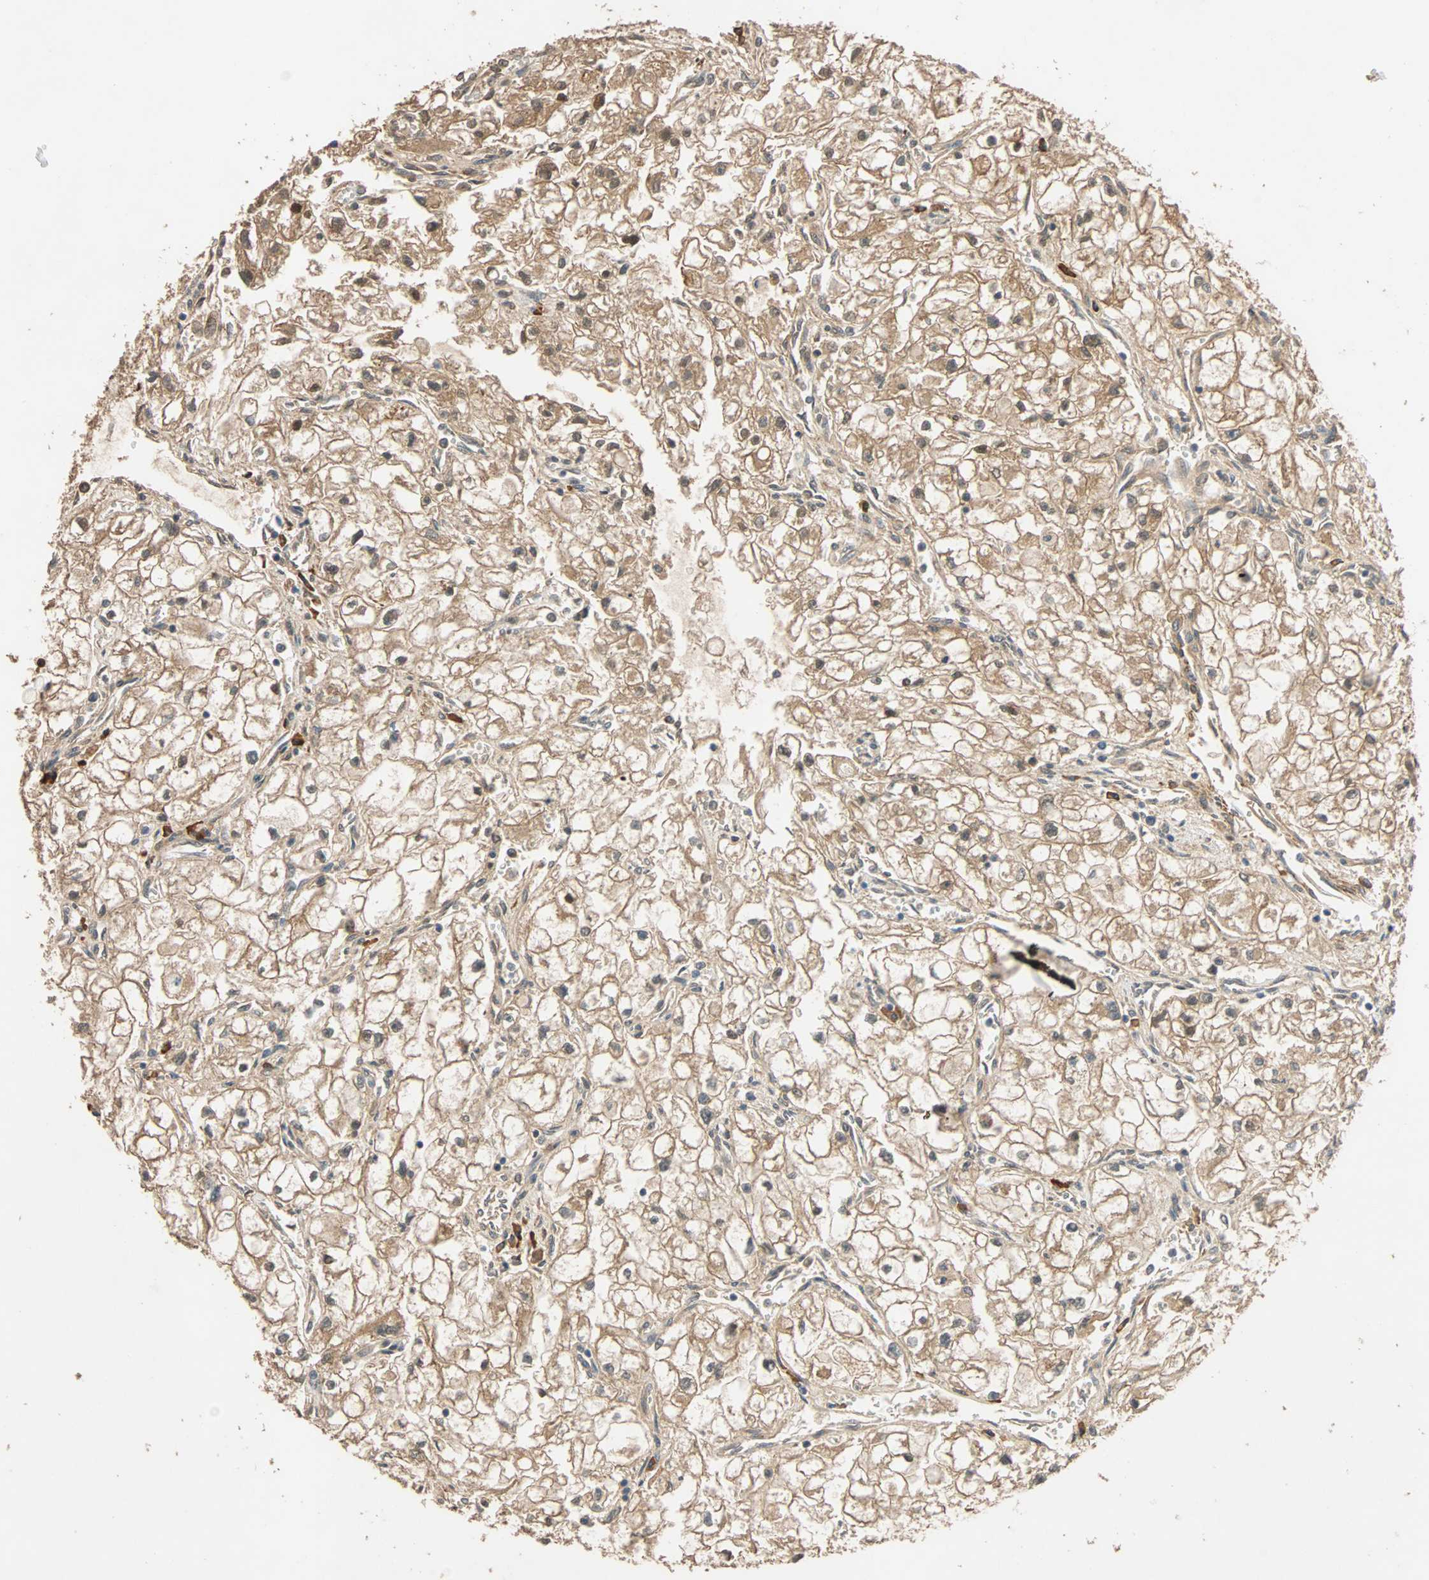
{"staining": {"intensity": "moderate", "quantity": ">75%", "location": "cytoplasmic/membranous"}, "tissue": "renal cancer", "cell_type": "Tumor cells", "image_type": "cancer", "snomed": [{"axis": "morphology", "description": "Adenocarcinoma, NOS"}, {"axis": "topography", "description": "Kidney"}], "caption": "The image shows immunohistochemical staining of renal adenocarcinoma. There is moderate cytoplasmic/membranous positivity is appreciated in approximately >75% of tumor cells.", "gene": "QSER1", "patient": {"sex": "female", "age": 70}}